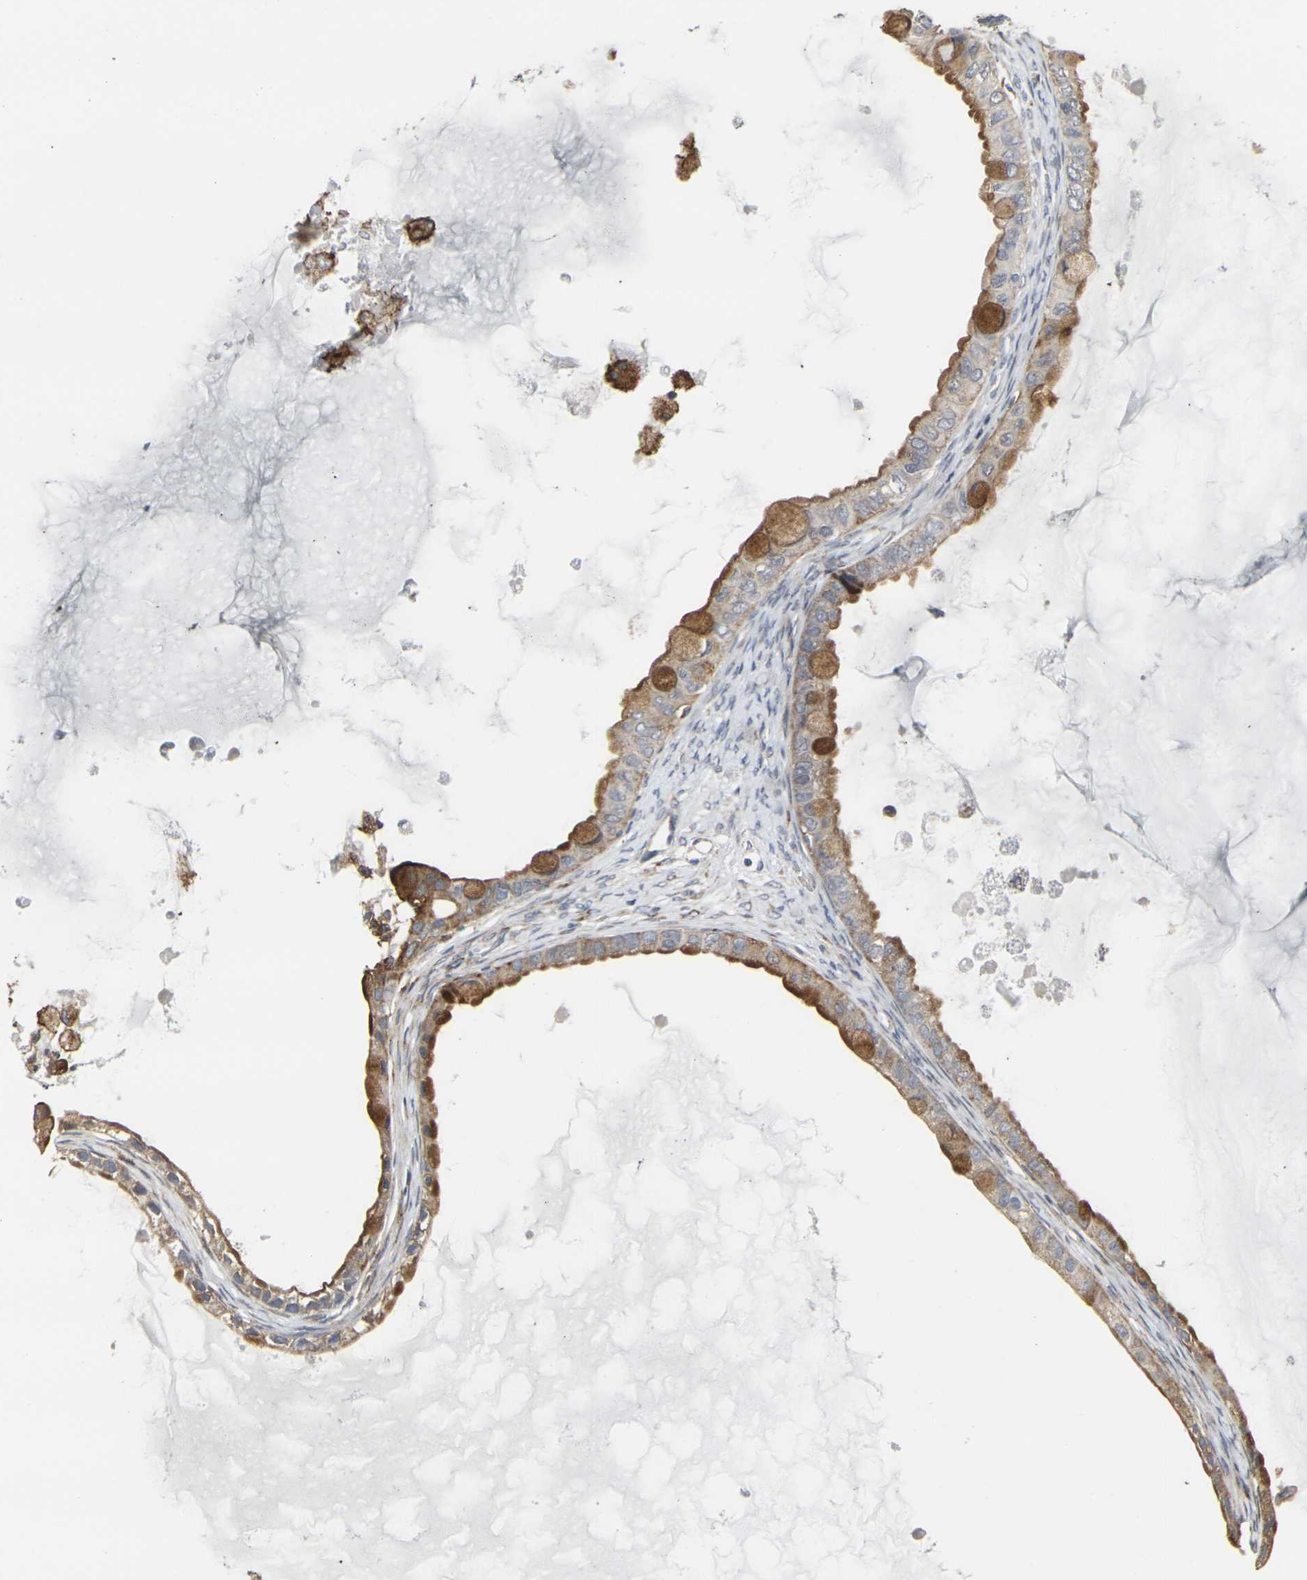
{"staining": {"intensity": "moderate", "quantity": ">75%", "location": "cytoplasmic/membranous"}, "tissue": "ovarian cancer", "cell_type": "Tumor cells", "image_type": "cancer", "snomed": [{"axis": "morphology", "description": "Cystadenocarcinoma, mucinous, NOS"}, {"axis": "topography", "description": "Ovary"}], "caption": "Immunohistochemical staining of ovarian cancer displays medium levels of moderate cytoplasmic/membranous protein expression in about >75% of tumor cells.", "gene": "MYOF", "patient": {"sex": "female", "age": 80}}